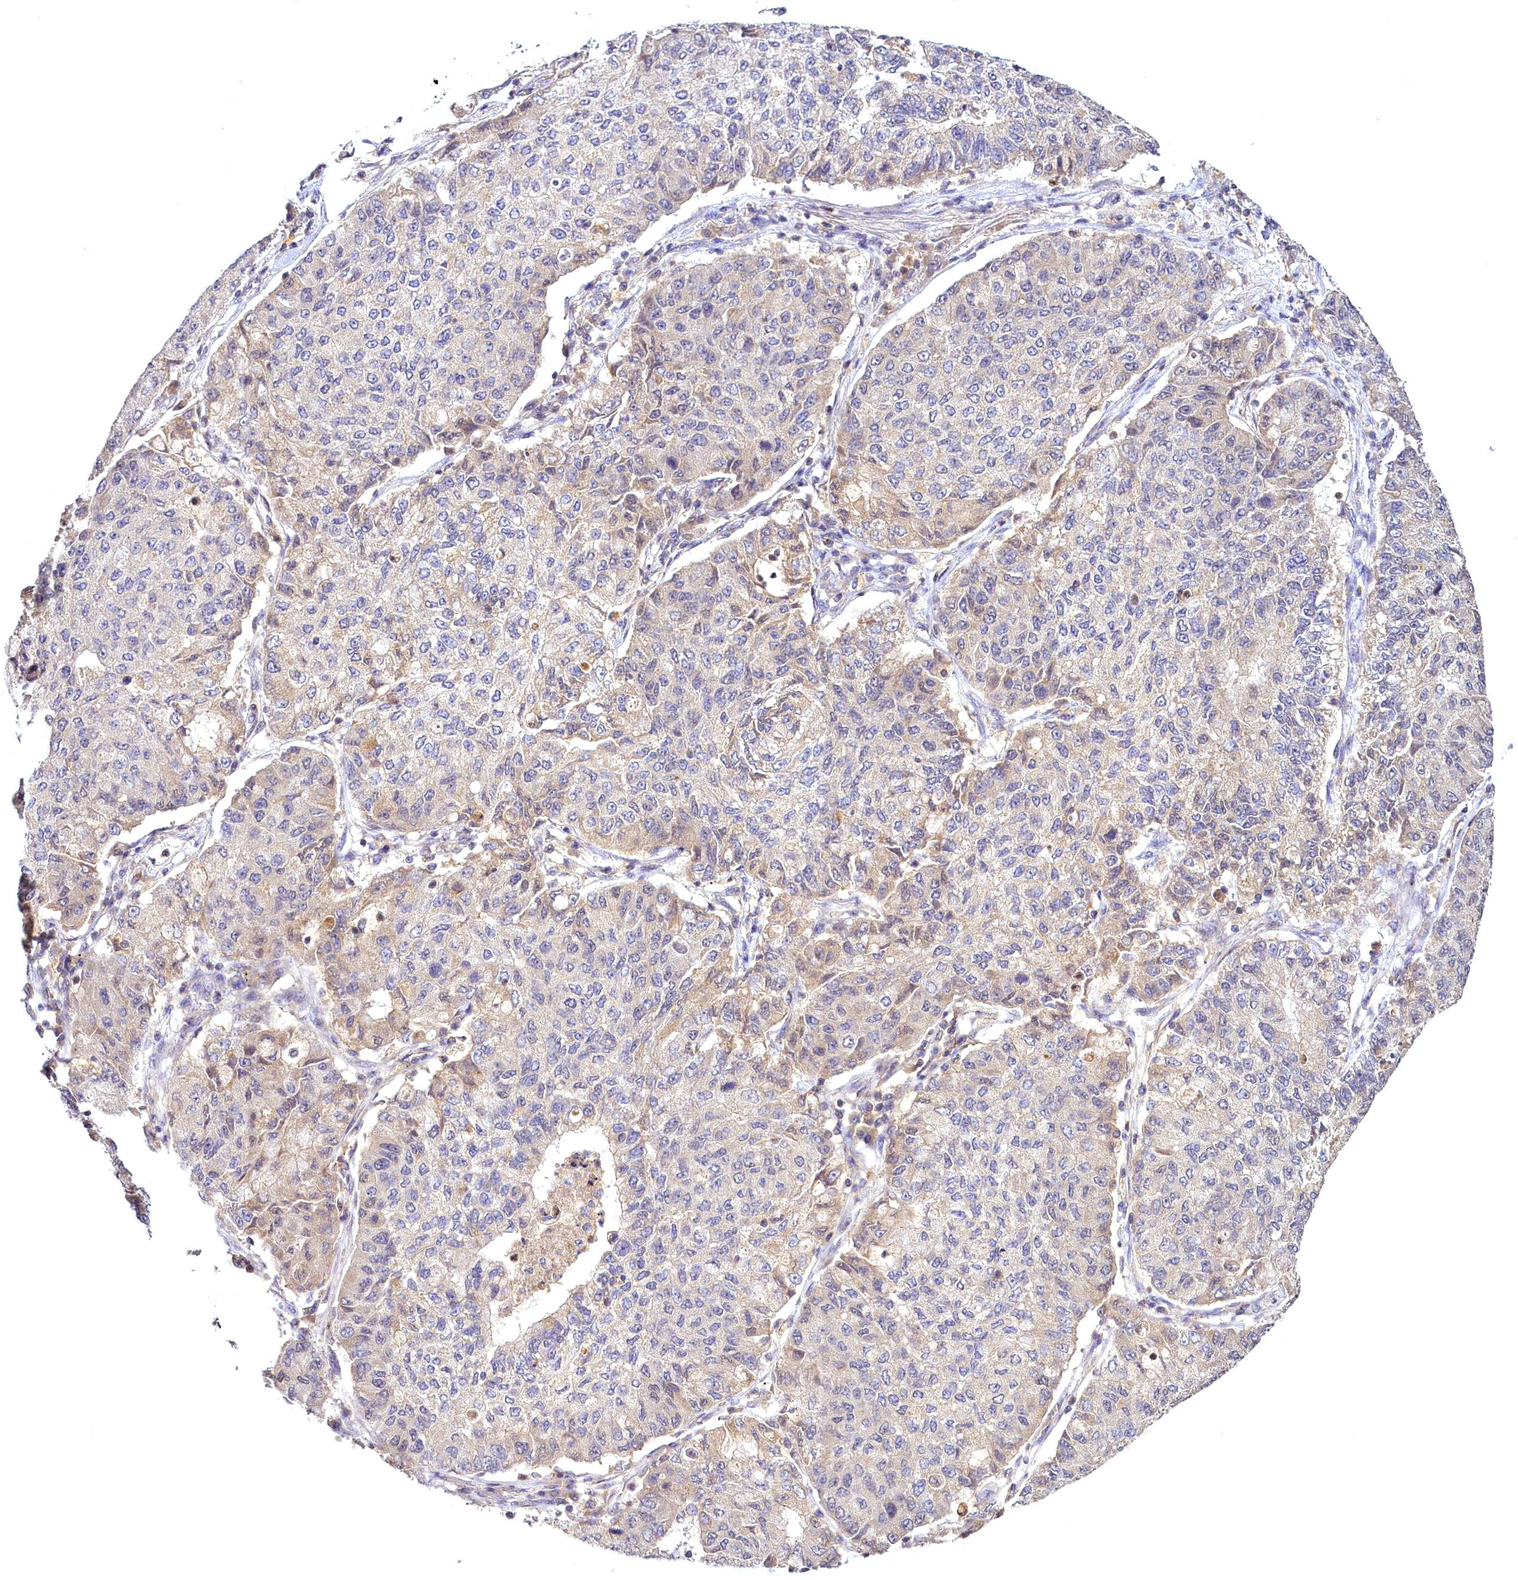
{"staining": {"intensity": "weak", "quantity": "25%-75%", "location": "cytoplasmic/membranous"}, "tissue": "lung cancer", "cell_type": "Tumor cells", "image_type": "cancer", "snomed": [{"axis": "morphology", "description": "Squamous cell carcinoma, NOS"}, {"axis": "topography", "description": "Lung"}], "caption": "This histopathology image displays immunohistochemistry staining of human lung cancer, with low weak cytoplasmic/membranous expression in approximately 25%-75% of tumor cells.", "gene": "TMEM39A", "patient": {"sex": "male", "age": 74}}